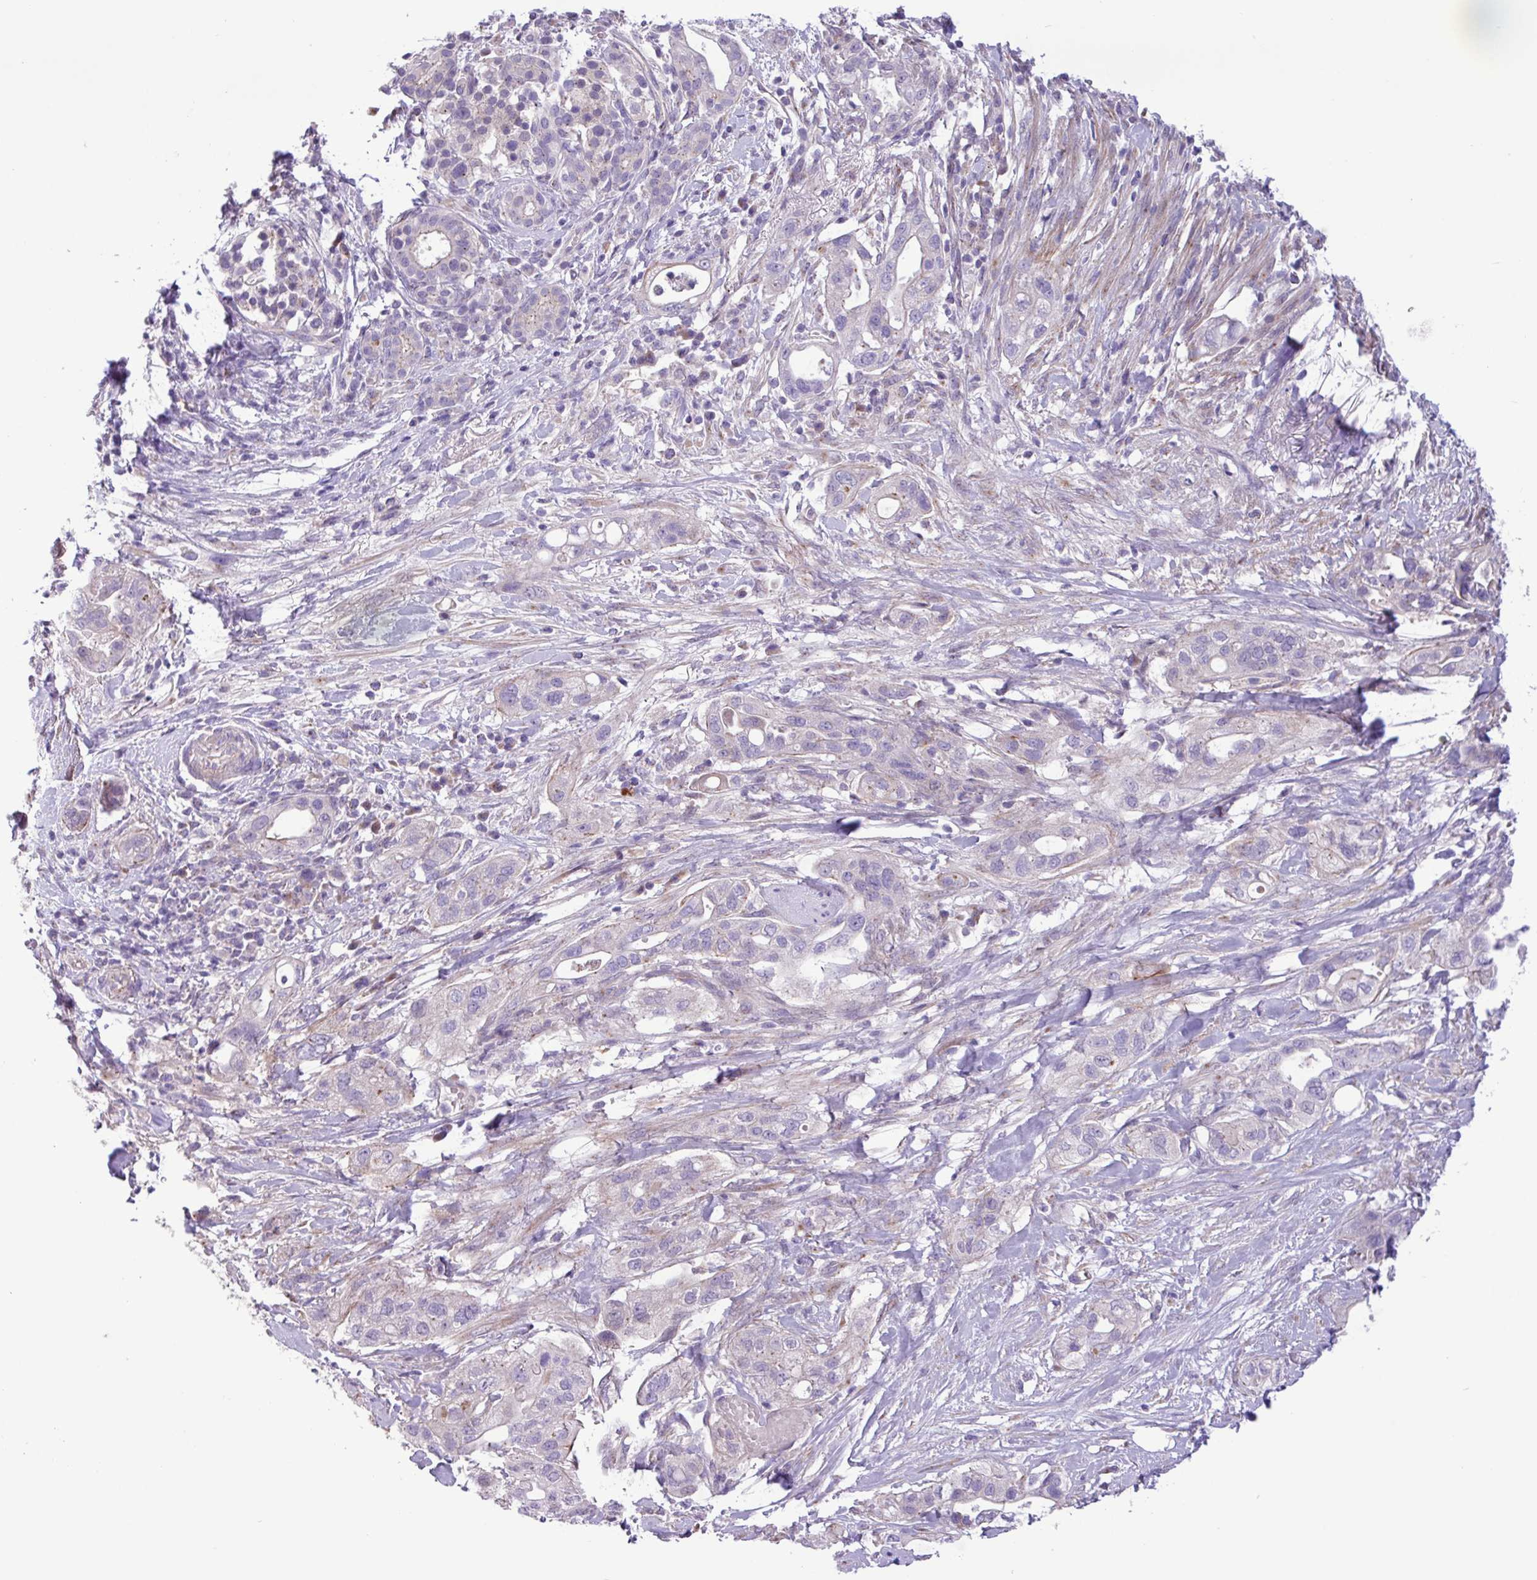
{"staining": {"intensity": "moderate", "quantity": "<25%", "location": "cytoplasmic/membranous"}, "tissue": "pancreatic cancer", "cell_type": "Tumor cells", "image_type": "cancer", "snomed": [{"axis": "morphology", "description": "Adenocarcinoma, NOS"}, {"axis": "topography", "description": "Pancreas"}], "caption": "Brown immunohistochemical staining in pancreatic cancer shows moderate cytoplasmic/membranous staining in about <25% of tumor cells. (DAB = brown stain, brightfield microscopy at high magnification).", "gene": "SPINK8", "patient": {"sex": "male", "age": 44}}